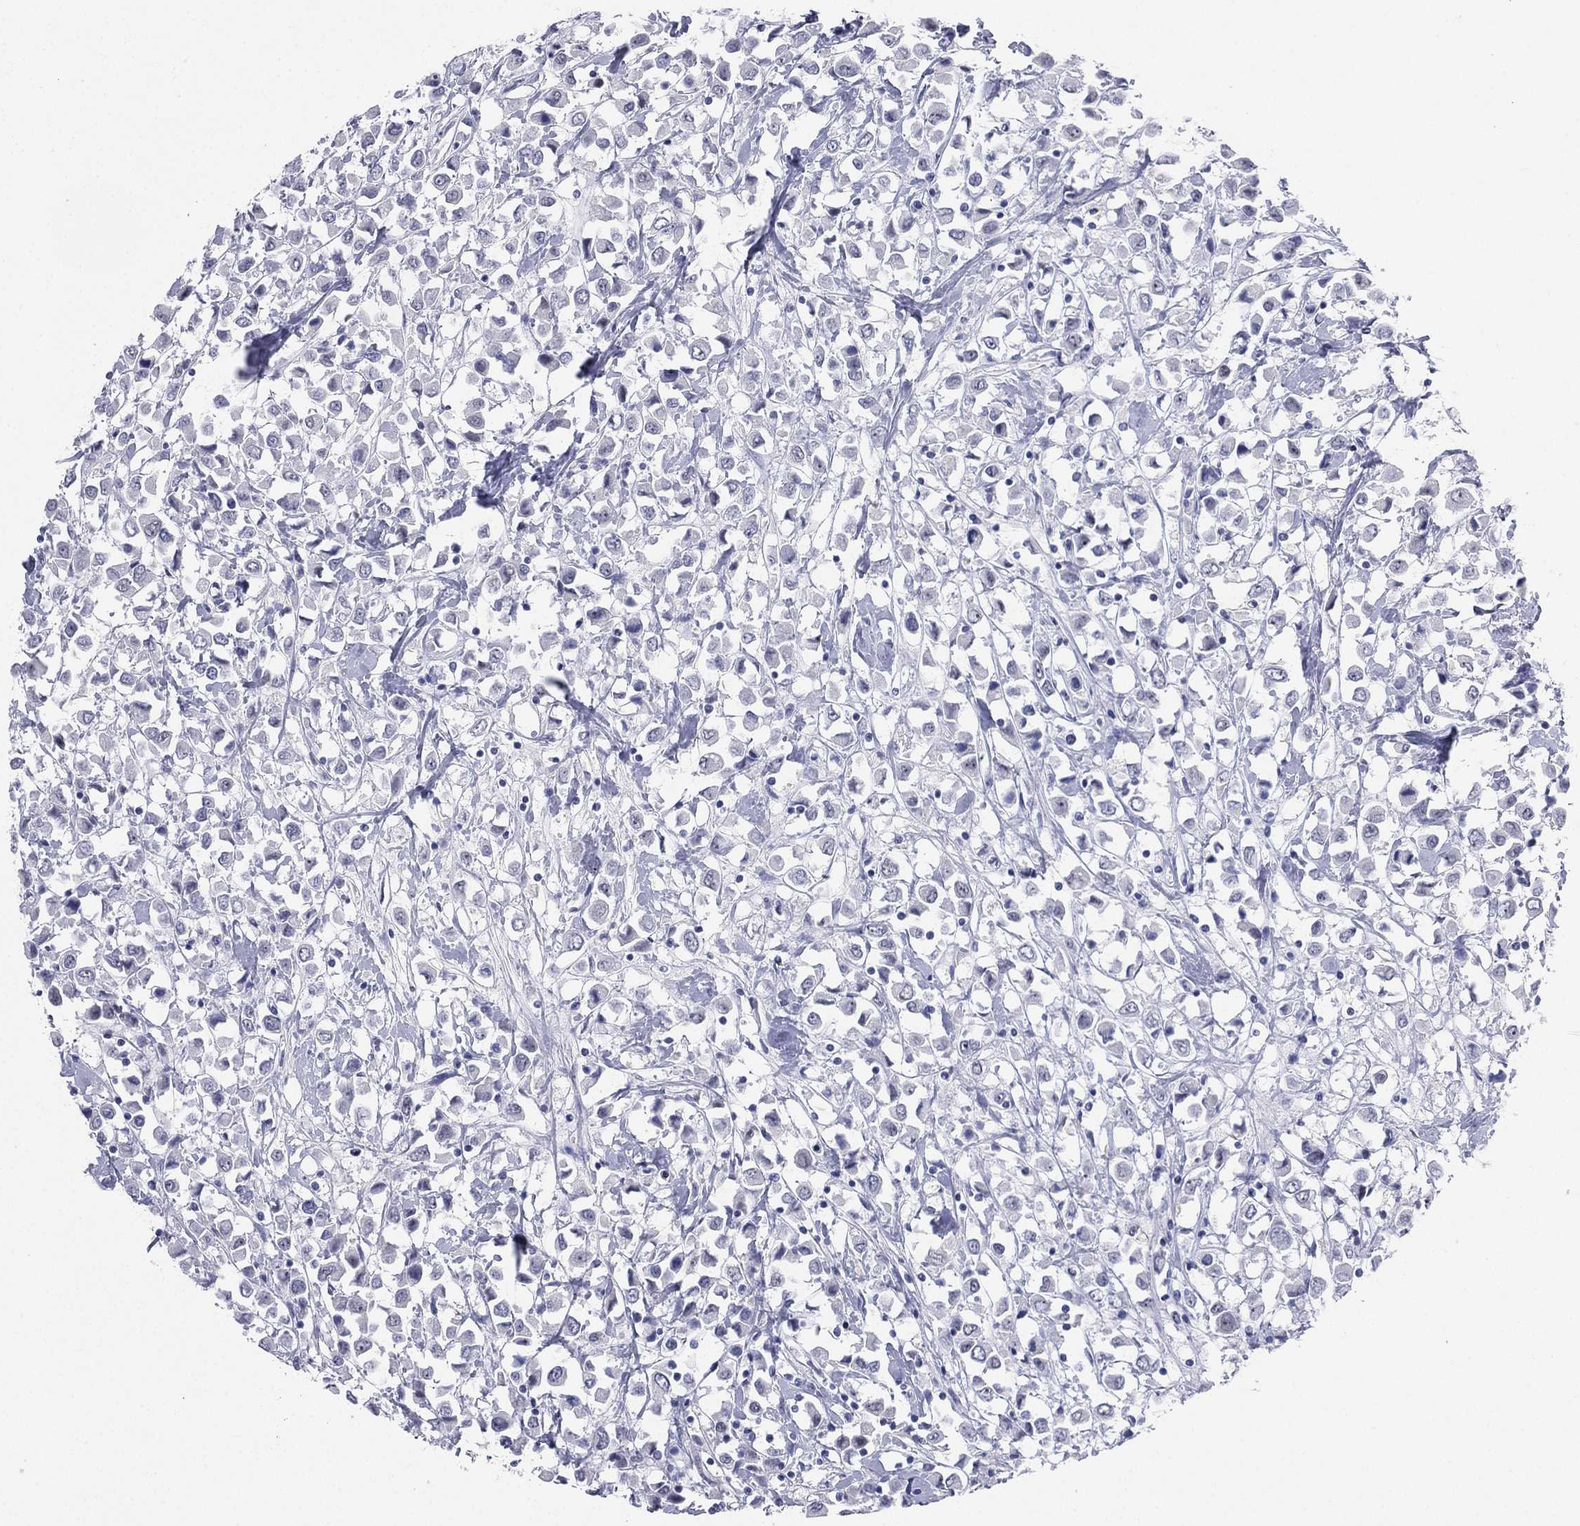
{"staining": {"intensity": "negative", "quantity": "none", "location": "none"}, "tissue": "breast cancer", "cell_type": "Tumor cells", "image_type": "cancer", "snomed": [{"axis": "morphology", "description": "Duct carcinoma"}, {"axis": "topography", "description": "Breast"}], "caption": "IHC micrograph of breast cancer (invasive ductal carcinoma) stained for a protein (brown), which shows no staining in tumor cells.", "gene": "CD22", "patient": {"sex": "female", "age": 61}}